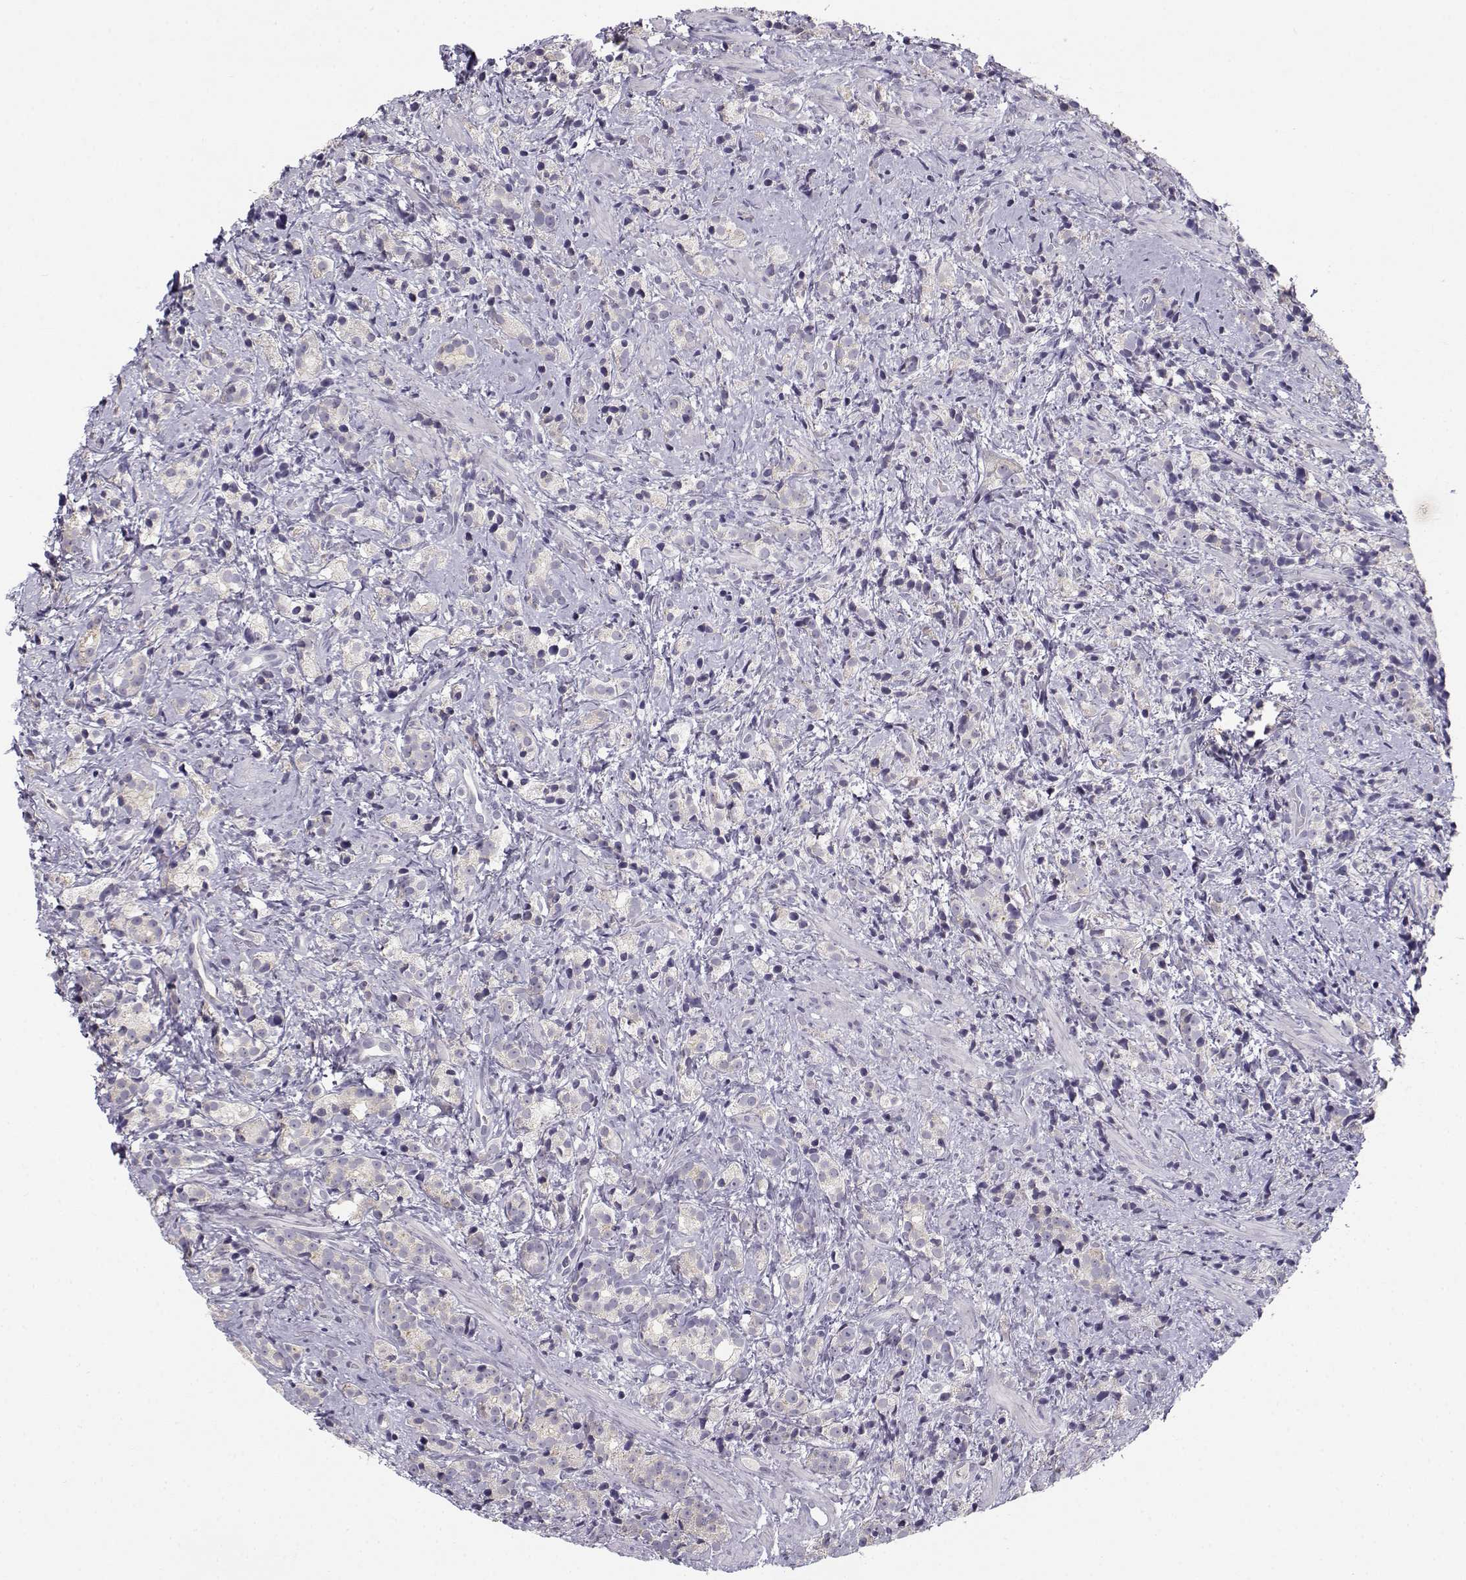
{"staining": {"intensity": "negative", "quantity": "none", "location": "none"}, "tissue": "prostate cancer", "cell_type": "Tumor cells", "image_type": "cancer", "snomed": [{"axis": "morphology", "description": "Adenocarcinoma, High grade"}, {"axis": "topography", "description": "Prostate"}], "caption": "This is an IHC histopathology image of prostate cancer. There is no staining in tumor cells.", "gene": "DDX25", "patient": {"sex": "male", "age": 53}}